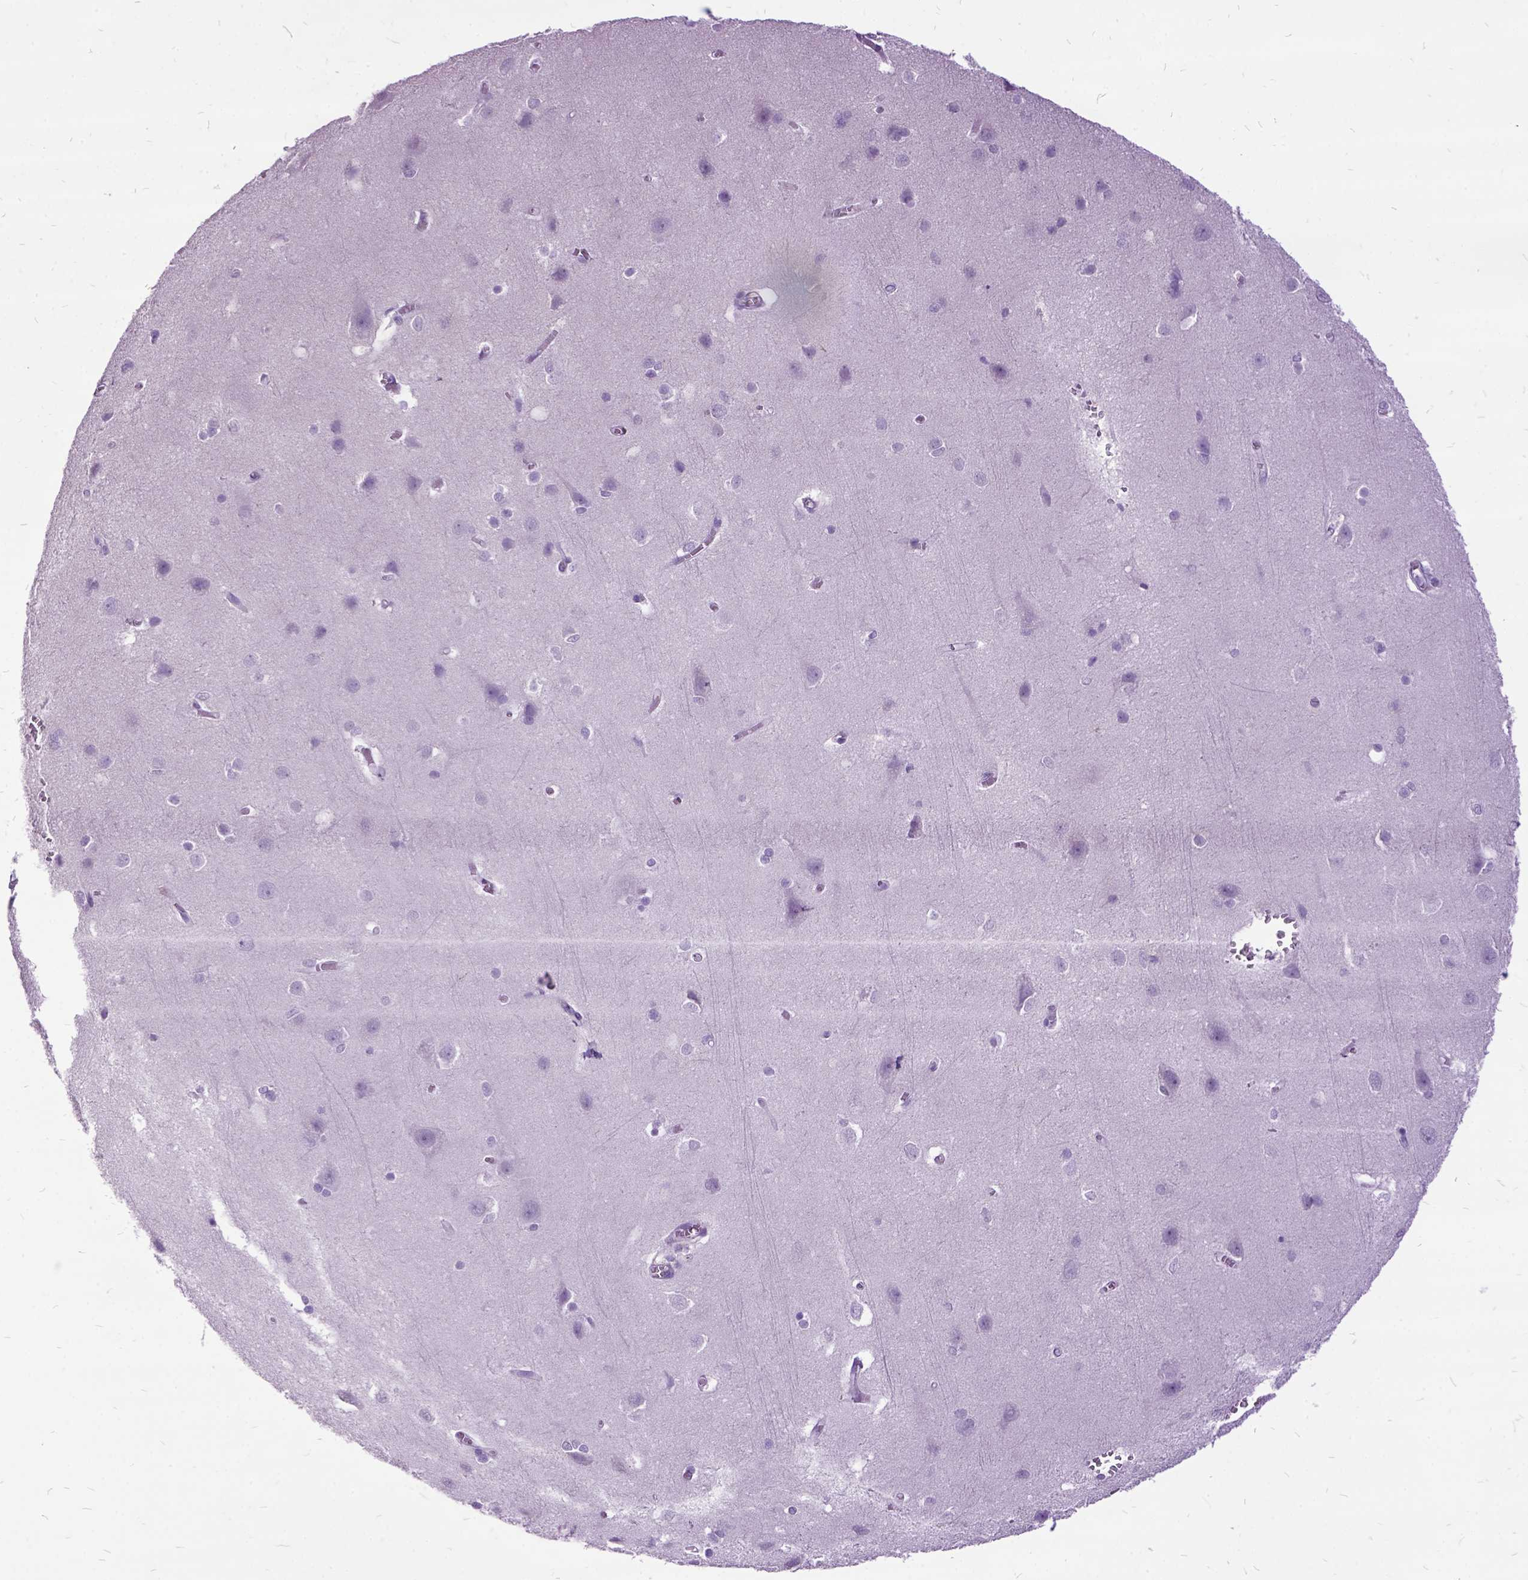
{"staining": {"intensity": "moderate", "quantity": ">75%", "location": "cytoplasmic/membranous"}, "tissue": "cerebral cortex", "cell_type": "Endothelial cells", "image_type": "normal", "snomed": [{"axis": "morphology", "description": "Normal tissue, NOS"}, {"axis": "topography", "description": "Cerebral cortex"}], "caption": "Brown immunohistochemical staining in normal human cerebral cortex exhibits moderate cytoplasmic/membranous staining in approximately >75% of endothelial cells.", "gene": "MME", "patient": {"sex": "male", "age": 37}}